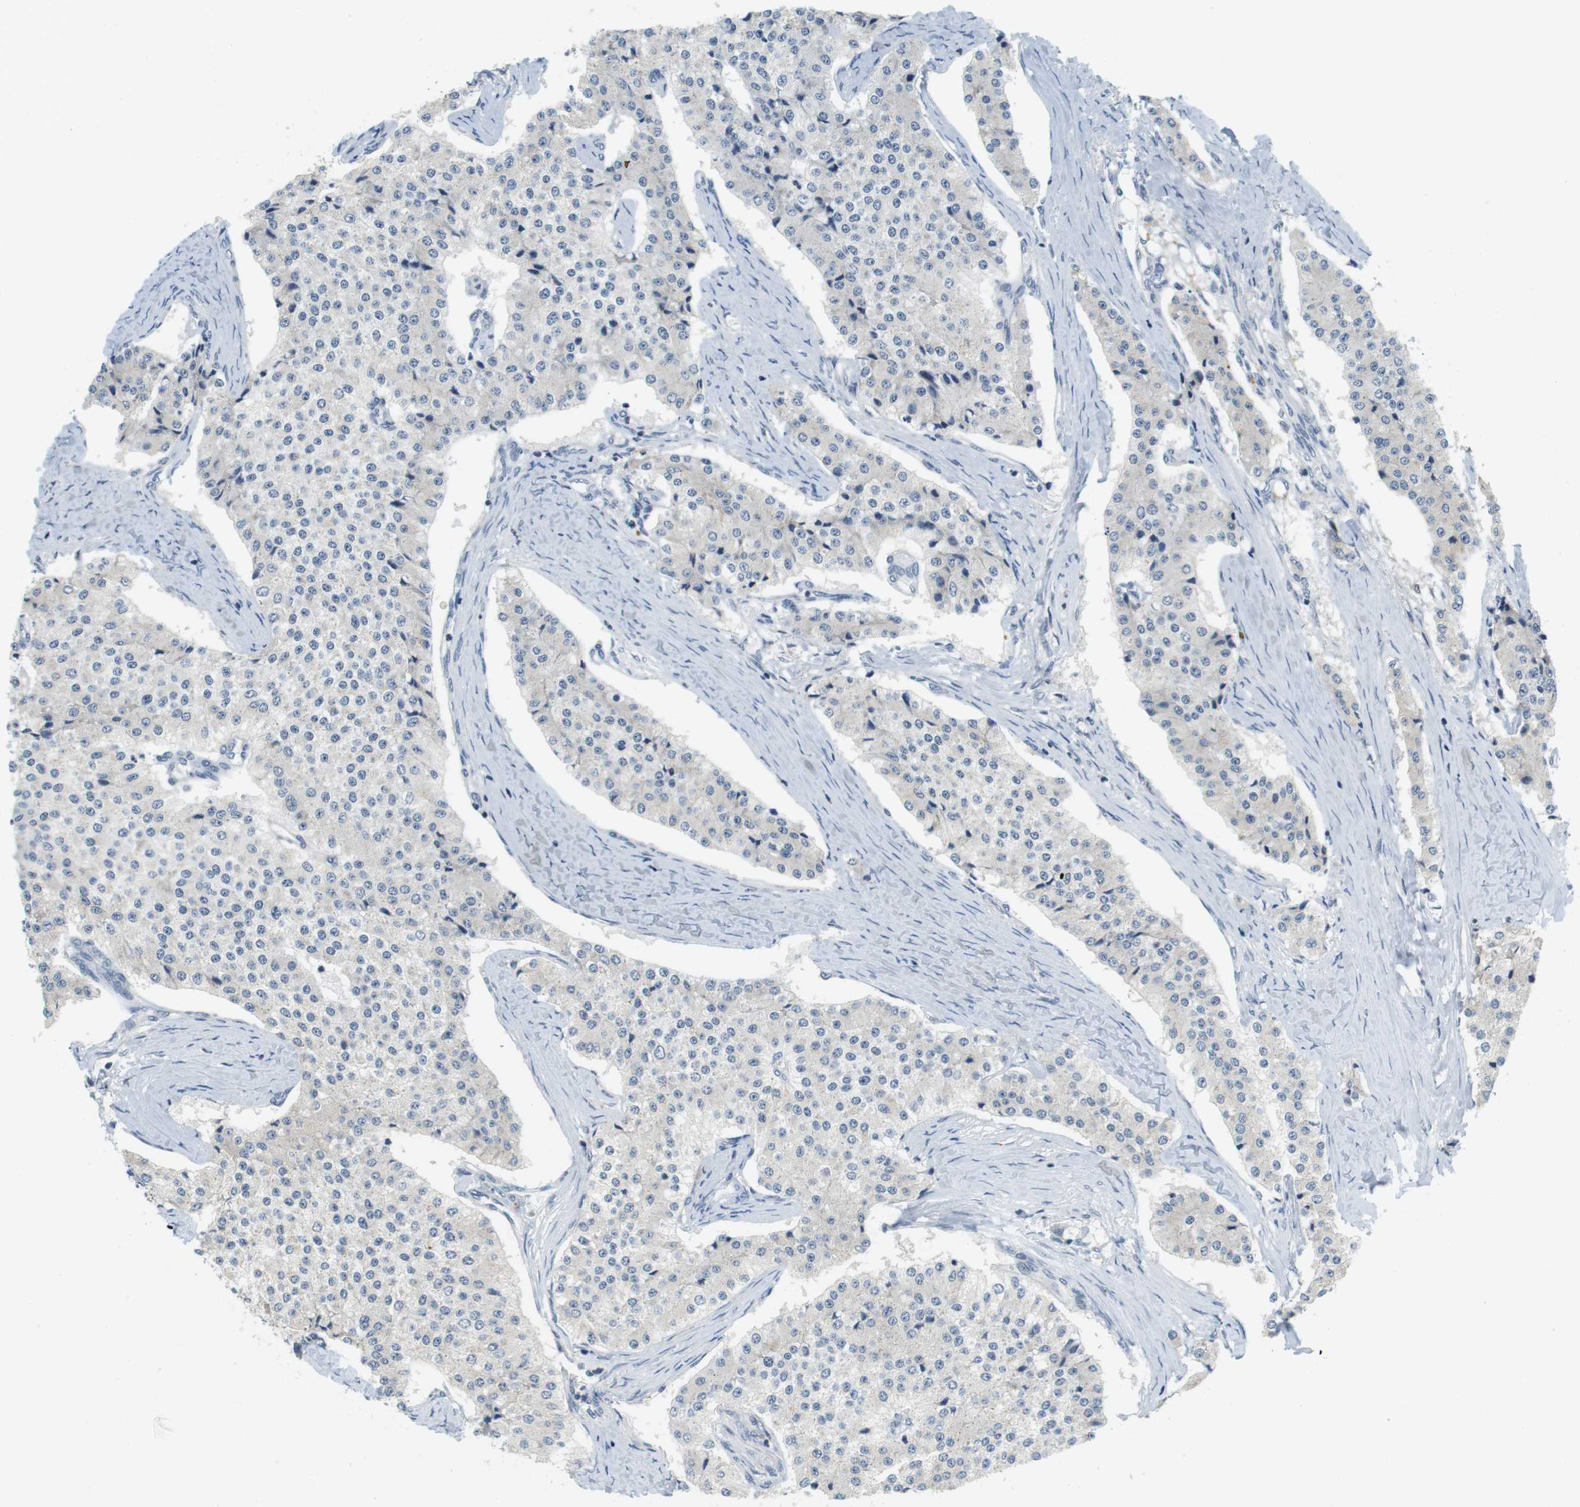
{"staining": {"intensity": "negative", "quantity": "none", "location": "none"}, "tissue": "carcinoid", "cell_type": "Tumor cells", "image_type": "cancer", "snomed": [{"axis": "morphology", "description": "Carcinoid, malignant, NOS"}, {"axis": "topography", "description": "Colon"}], "caption": "This is an immunohistochemistry (IHC) micrograph of malignant carcinoid. There is no staining in tumor cells.", "gene": "WNT7A", "patient": {"sex": "female", "age": 52}}